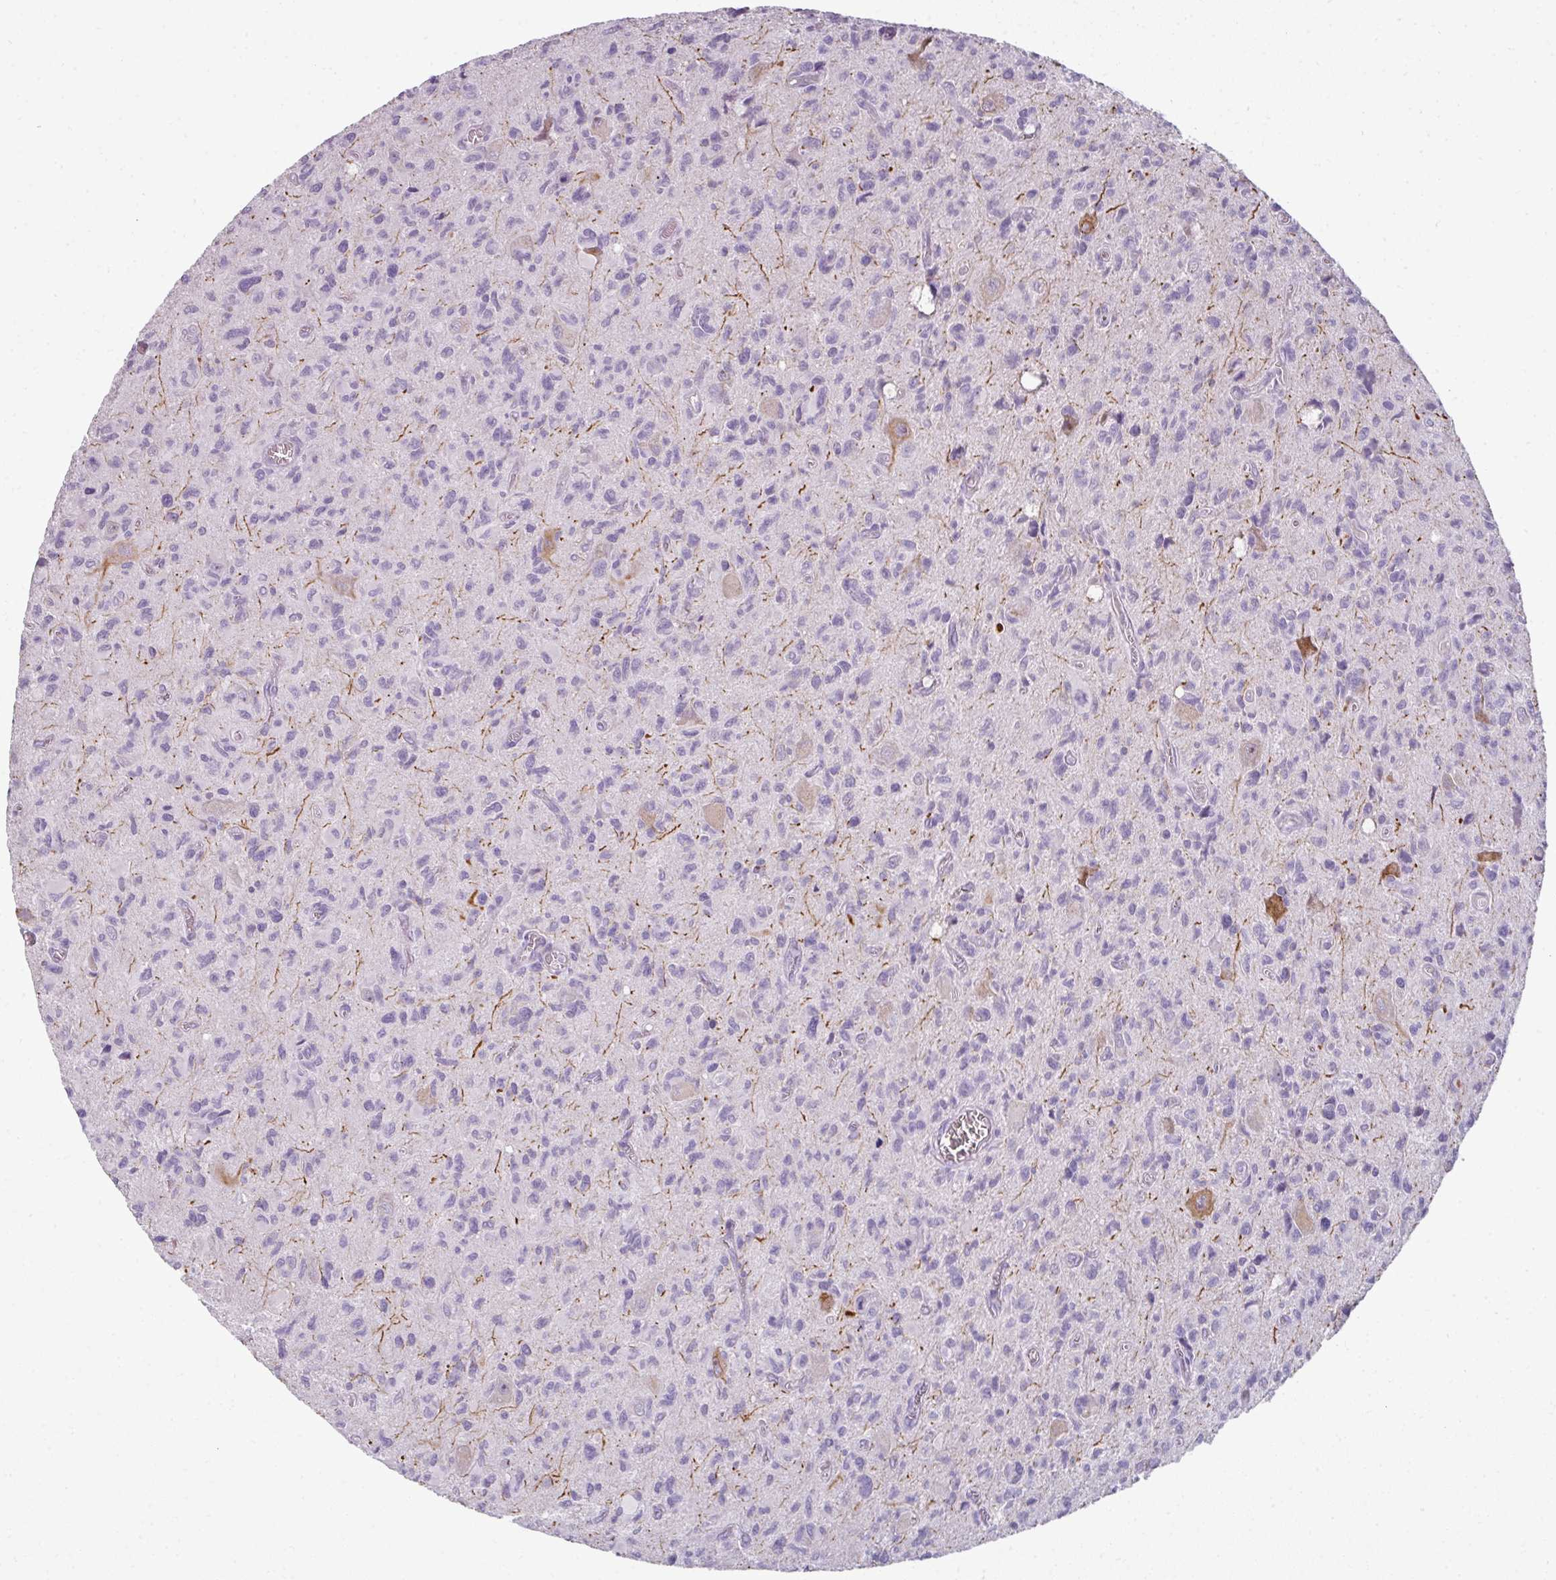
{"staining": {"intensity": "negative", "quantity": "none", "location": "none"}, "tissue": "glioma", "cell_type": "Tumor cells", "image_type": "cancer", "snomed": [{"axis": "morphology", "description": "Glioma, malignant, High grade"}, {"axis": "topography", "description": "Brain"}], "caption": "Glioma was stained to show a protein in brown. There is no significant staining in tumor cells. (DAB immunohistochemistry (IHC), high magnification).", "gene": "FHAD1", "patient": {"sex": "male", "age": 76}}